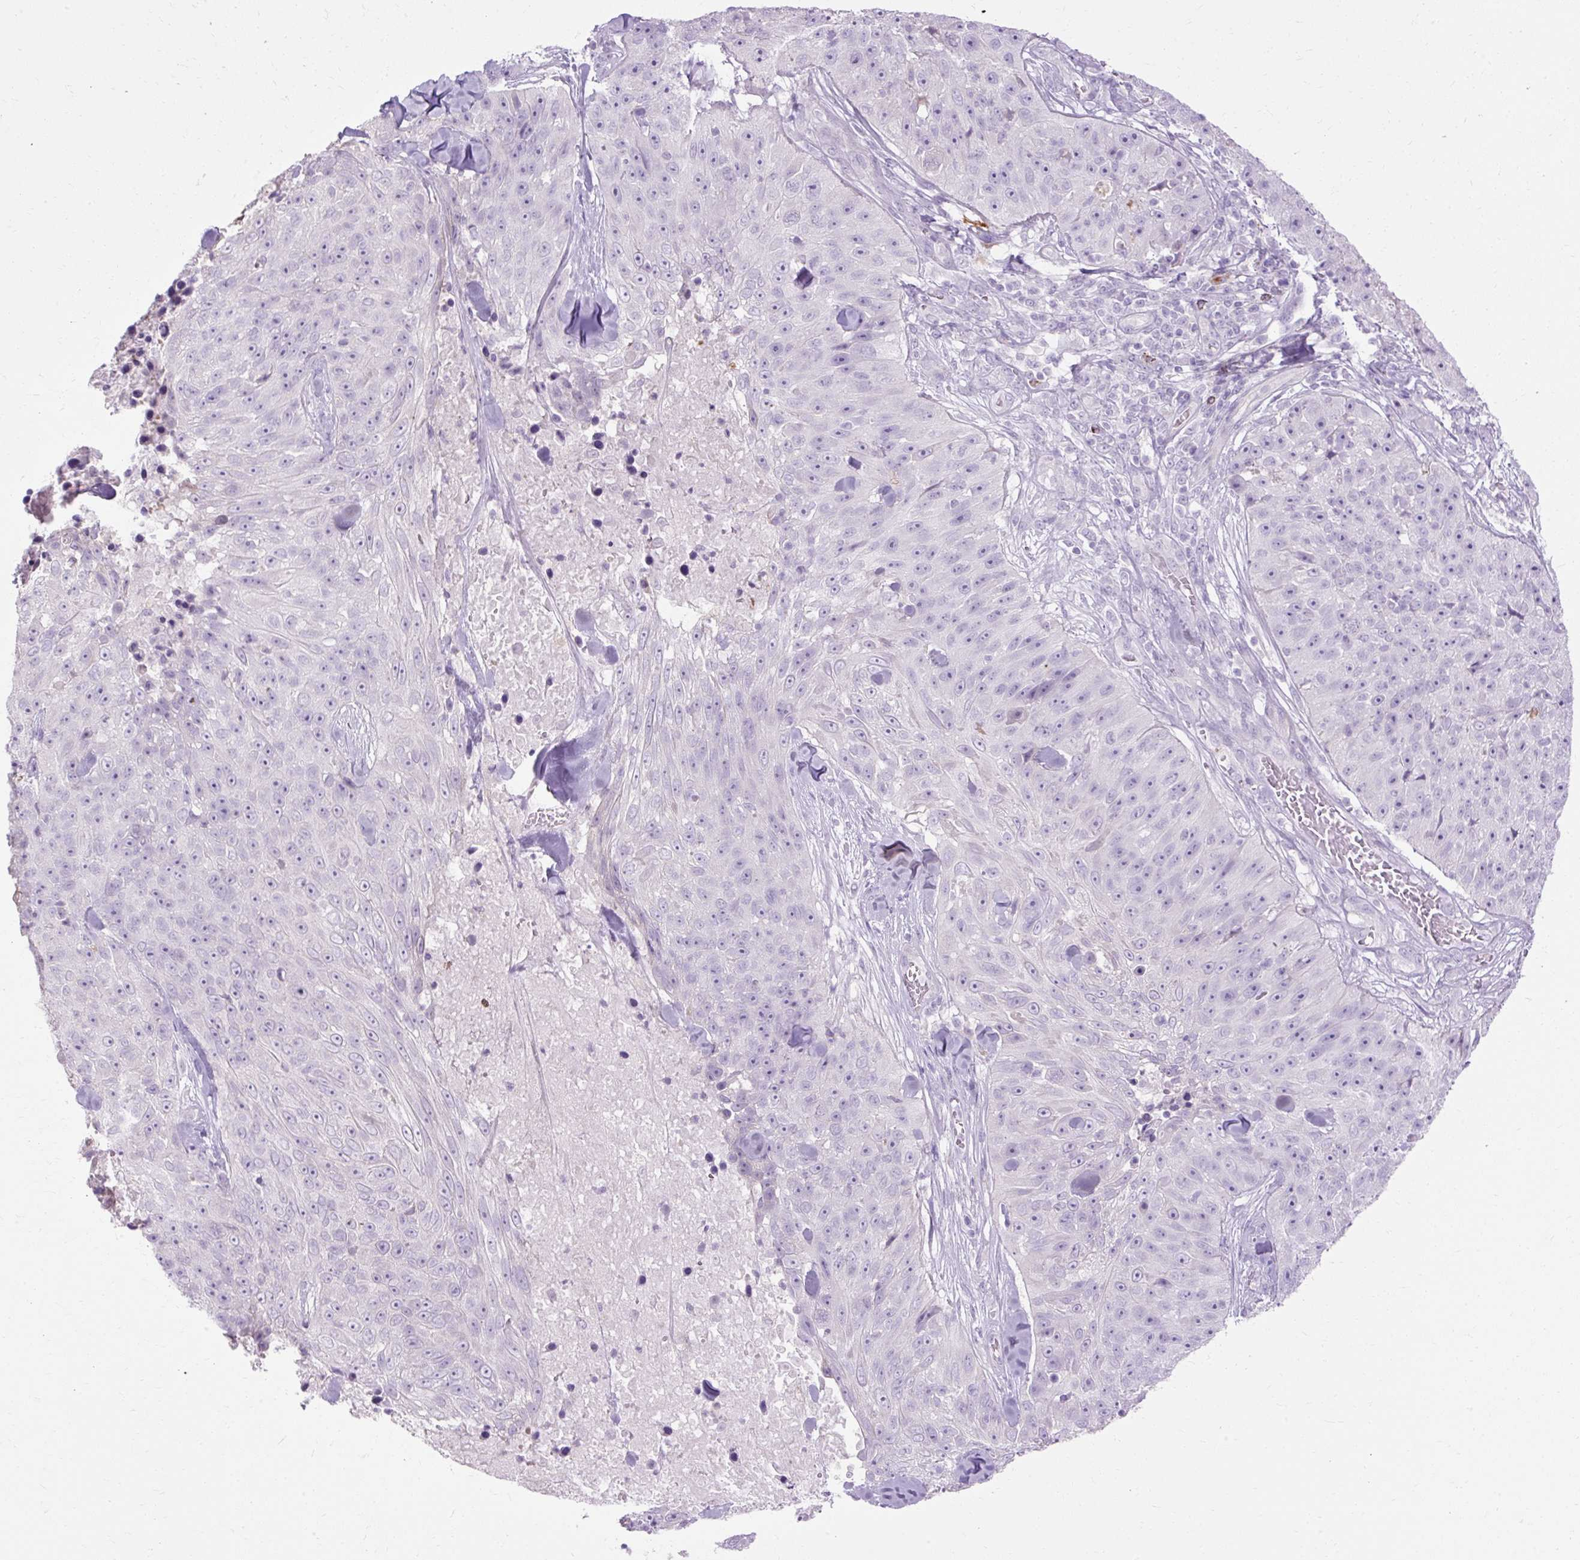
{"staining": {"intensity": "negative", "quantity": "none", "location": "none"}, "tissue": "skin cancer", "cell_type": "Tumor cells", "image_type": "cancer", "snomed": [{"axis": "morphology", "description": "Squamous cell carcinoma, NOS"}, {"axis": "topography", "description": "Skin"}], "caption": "This is an immunohistochemistry image of human skin cancer (squamous cell carcinoma). There is no expression in tumor cells.", "gene": "HSD11B1", "patient": {"sex": "female", "age": 87}}